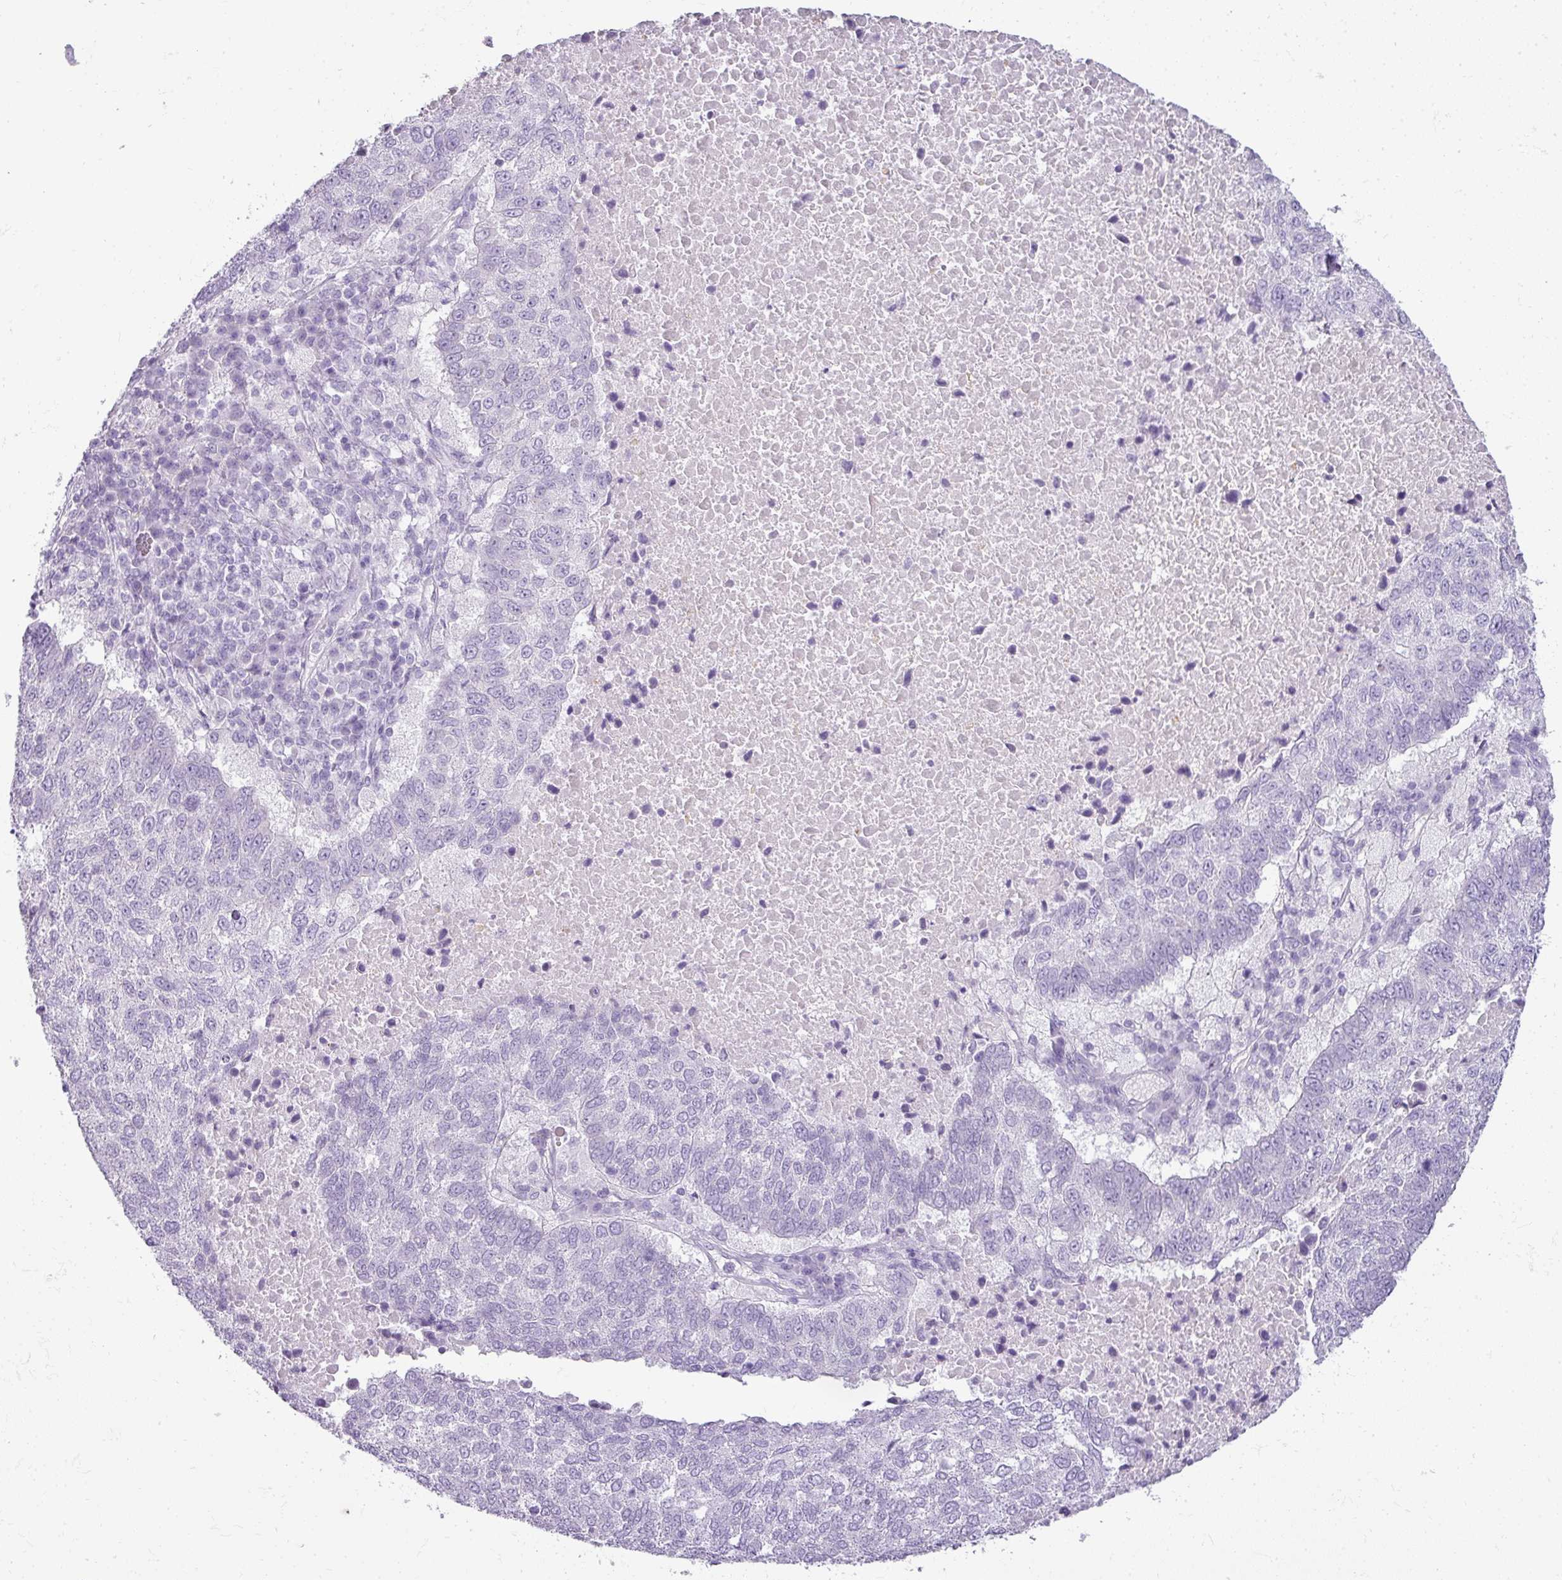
{"staining": {"intensity": "negative", "quantity": "none", "location": "none"}, "tissue": "lung cancer", "cell_type": "Tumor cells", "image_type": "cancer", "snomed": [{"axis": "morphology", "description": "Squamous cell carcinoma, NOS"}, {"axis": "topography", "description": "Lung"}], "caption": "DAB immunohistochemical staining of human squamous cell carcinoma (lung) reveals no significant expression in tumor cells.", "gene": "RBMY1F", "patient": {"sex": "male", "age": 73}}